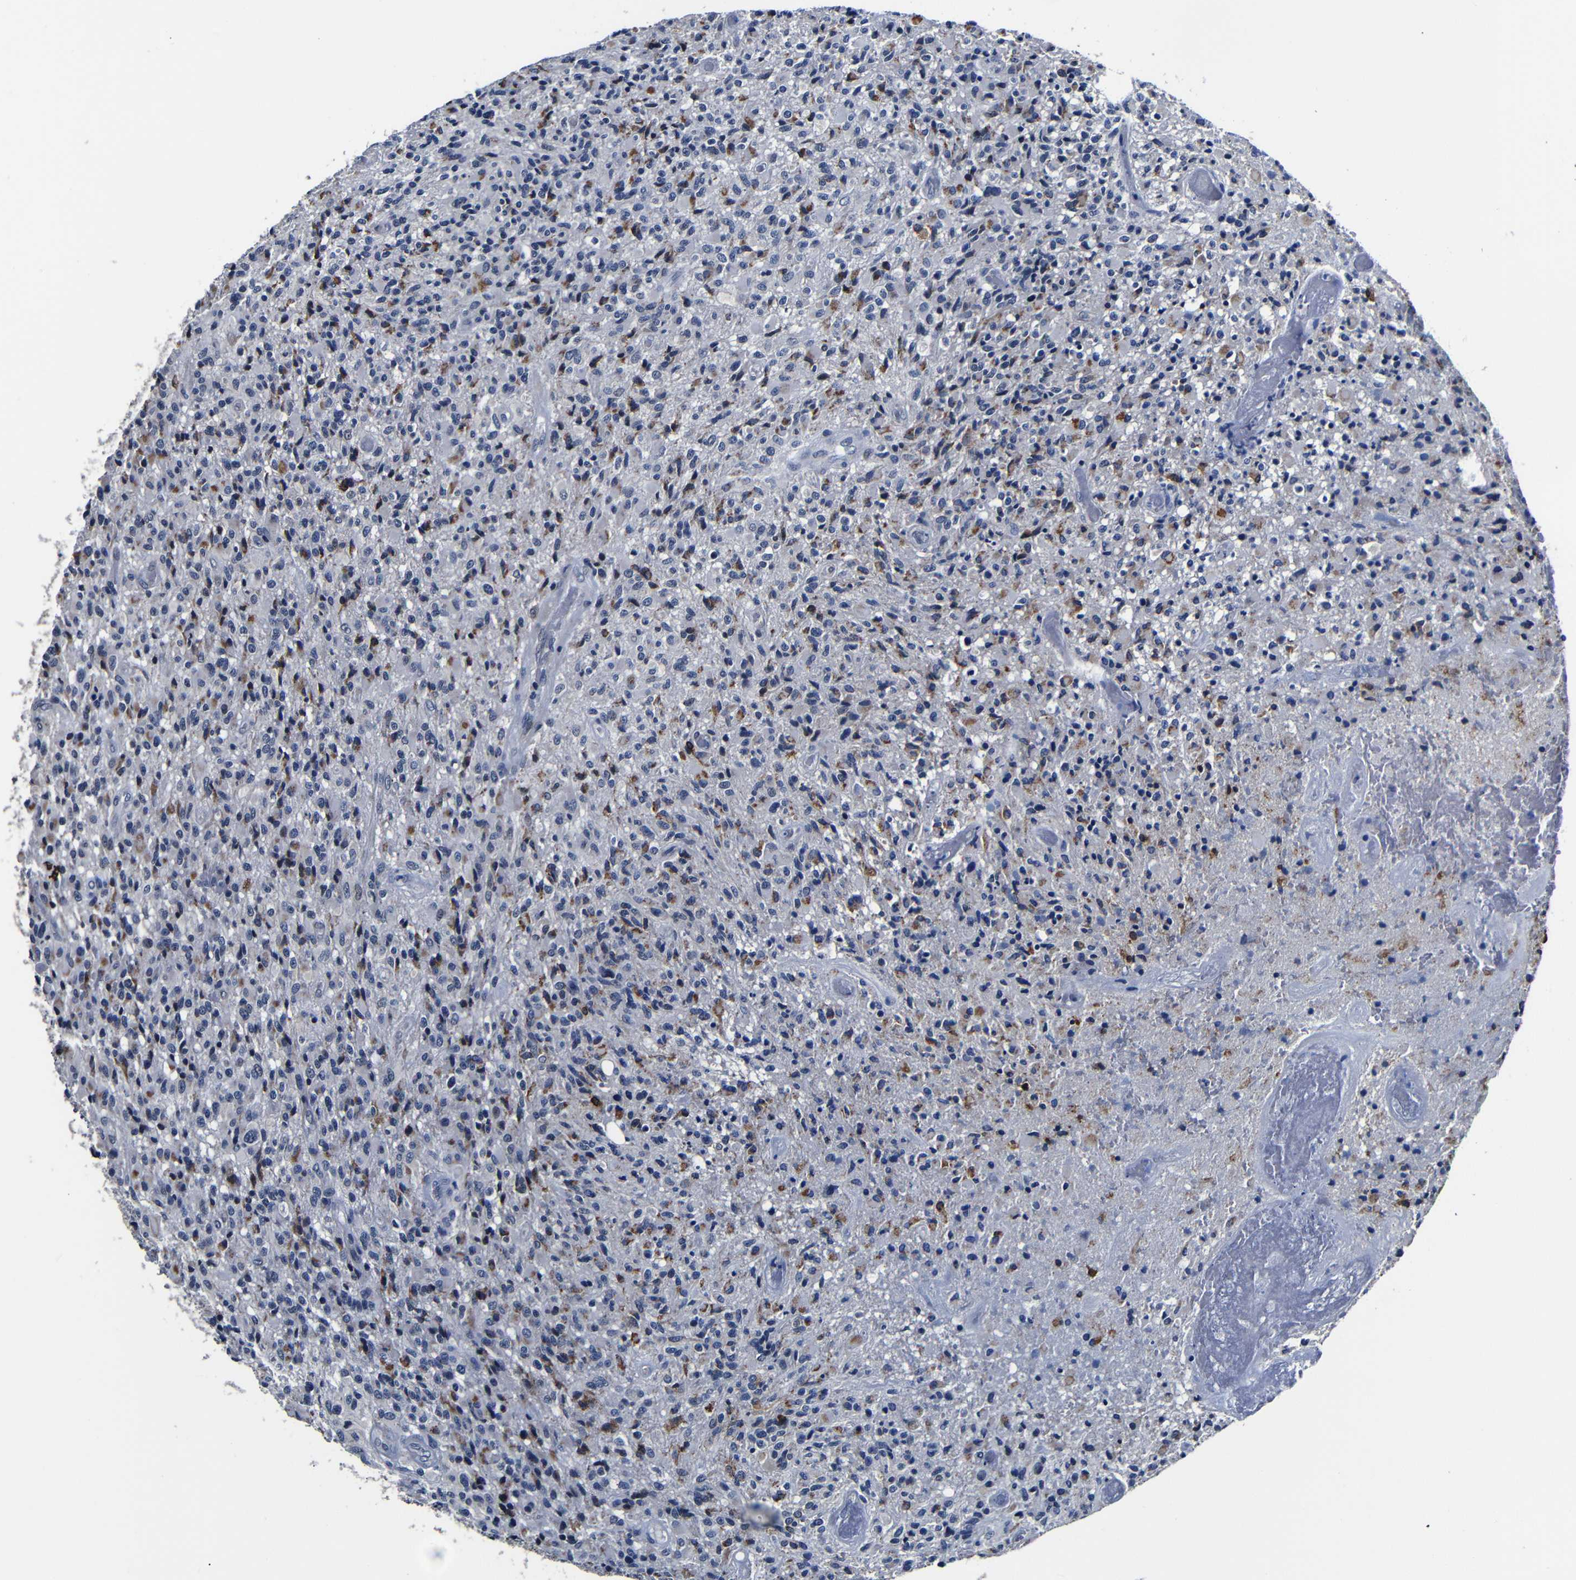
{"staining": {"intensity": "moderate", "quantity": "25%-75%", "location": "cytoplasmic/membranous"}, "tissue": "glioma", "cell_type": "Tumor cells", "image_type": "cancer", "snomed": [{"axis": "morphology", "description": "Glioma, malignant, High grade"}, {"axis": "topography", "description": "Brain"}], "caption": "Immunohistochemical staining of malignant high-grade glioma displays medium levels of moderate cytoplasmic/membranous protein positivity in approximately 25%-75% of tumor cells.", "gene": "DEPP1", "patient": {"sex": "male", "age": 71}}